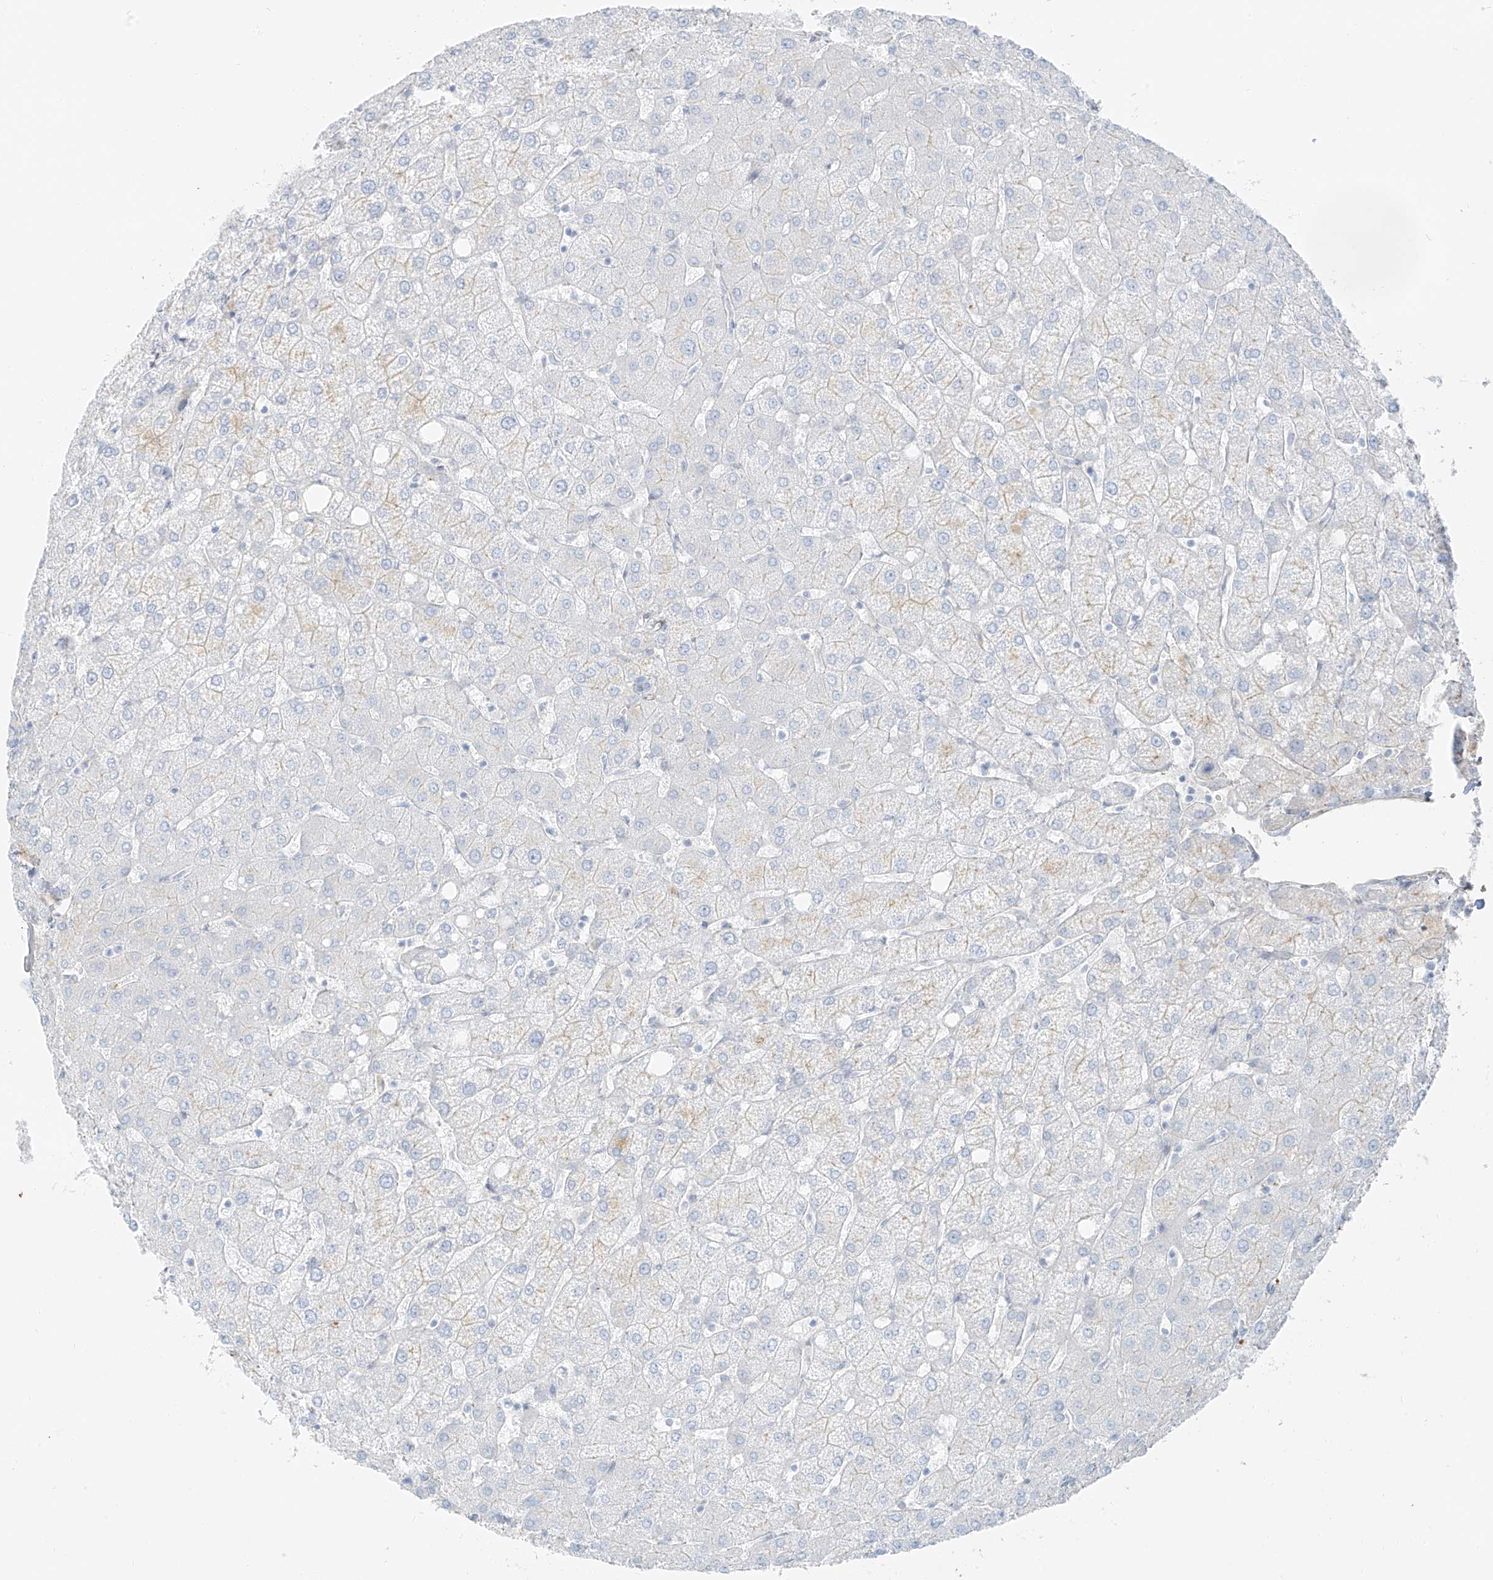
{"staining": {"intensity": "negative", "quantity": "none", "location": "none"}, "tissue": "liver", "cell_type": "Cholangiocytes", "image_type": "normal", "snomed": [{"axis": "morphology", "description": "Normal tissue, NOS"}, {"axis": "topography", "description": "Liver"}], "caption": "Immunohistochemistry of normal human liver shows no staining in cholangiocytes. (DAB (3,3'-diaminobenzidine) immunohistochemistry (IHC) visualized using brightfield microscopy, high magnification).", "gene": "SMCP", "patient": {"sex": "female", "age": 54}}